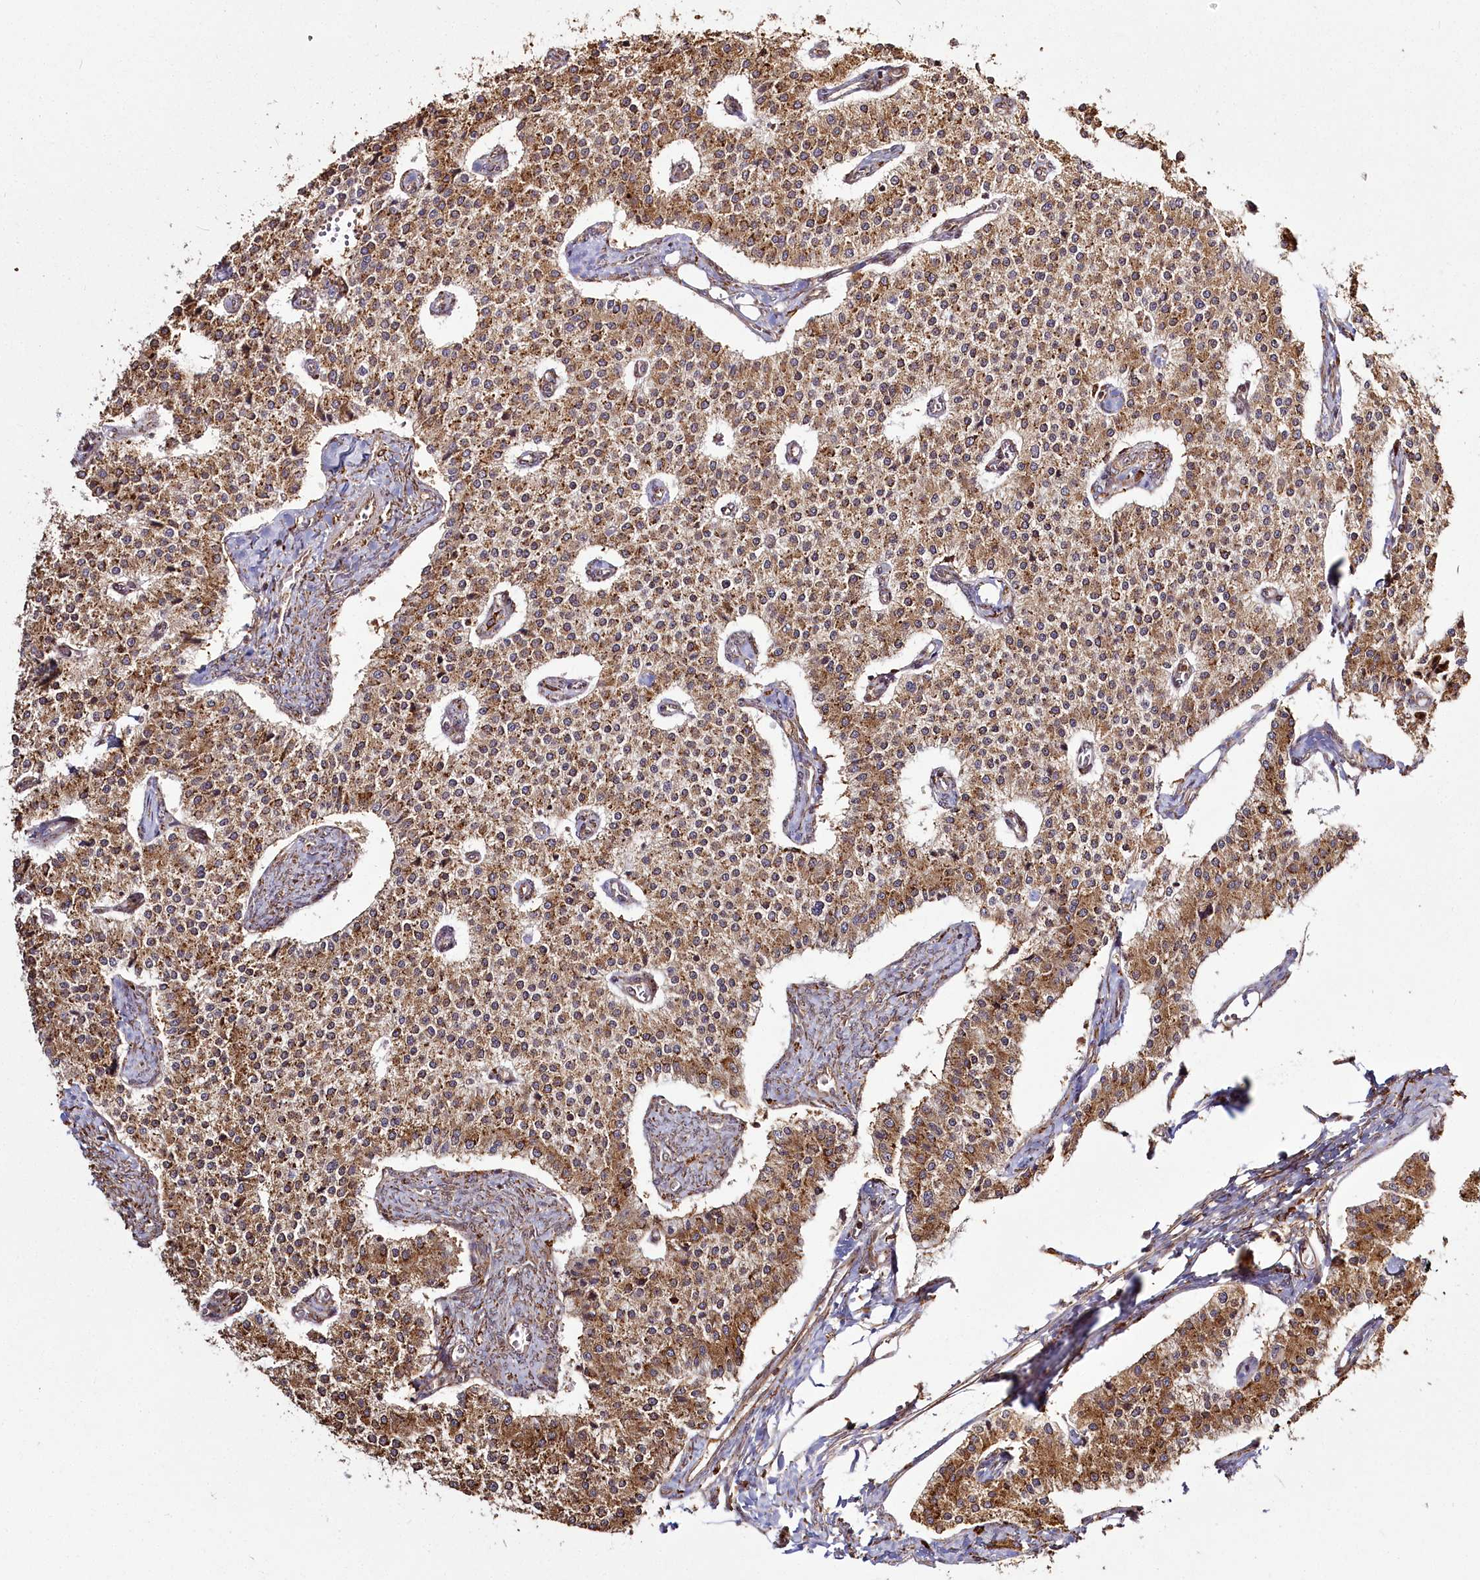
{"staining": {"intensity": "moderate", "quantity": ">75%", "location": "cytoplasmic/membranous"}, "tissue": "carcinoid", "cell_type": "Tumor cells", "image_type": "cancer", "snomed": [{"axis": "morphology", "description": "Carcinoid, malignant, NOS"}, {"axis": "topography", "description": "Colon"}], "caption": "Immunohistochemical staining of carcinoid displays medium levels of moderate cytoplasmic/membranous staining in approximately >75% of tumor cells.", "gene": "FAM13A", "patient": {"sex": "female", "age": 52}}